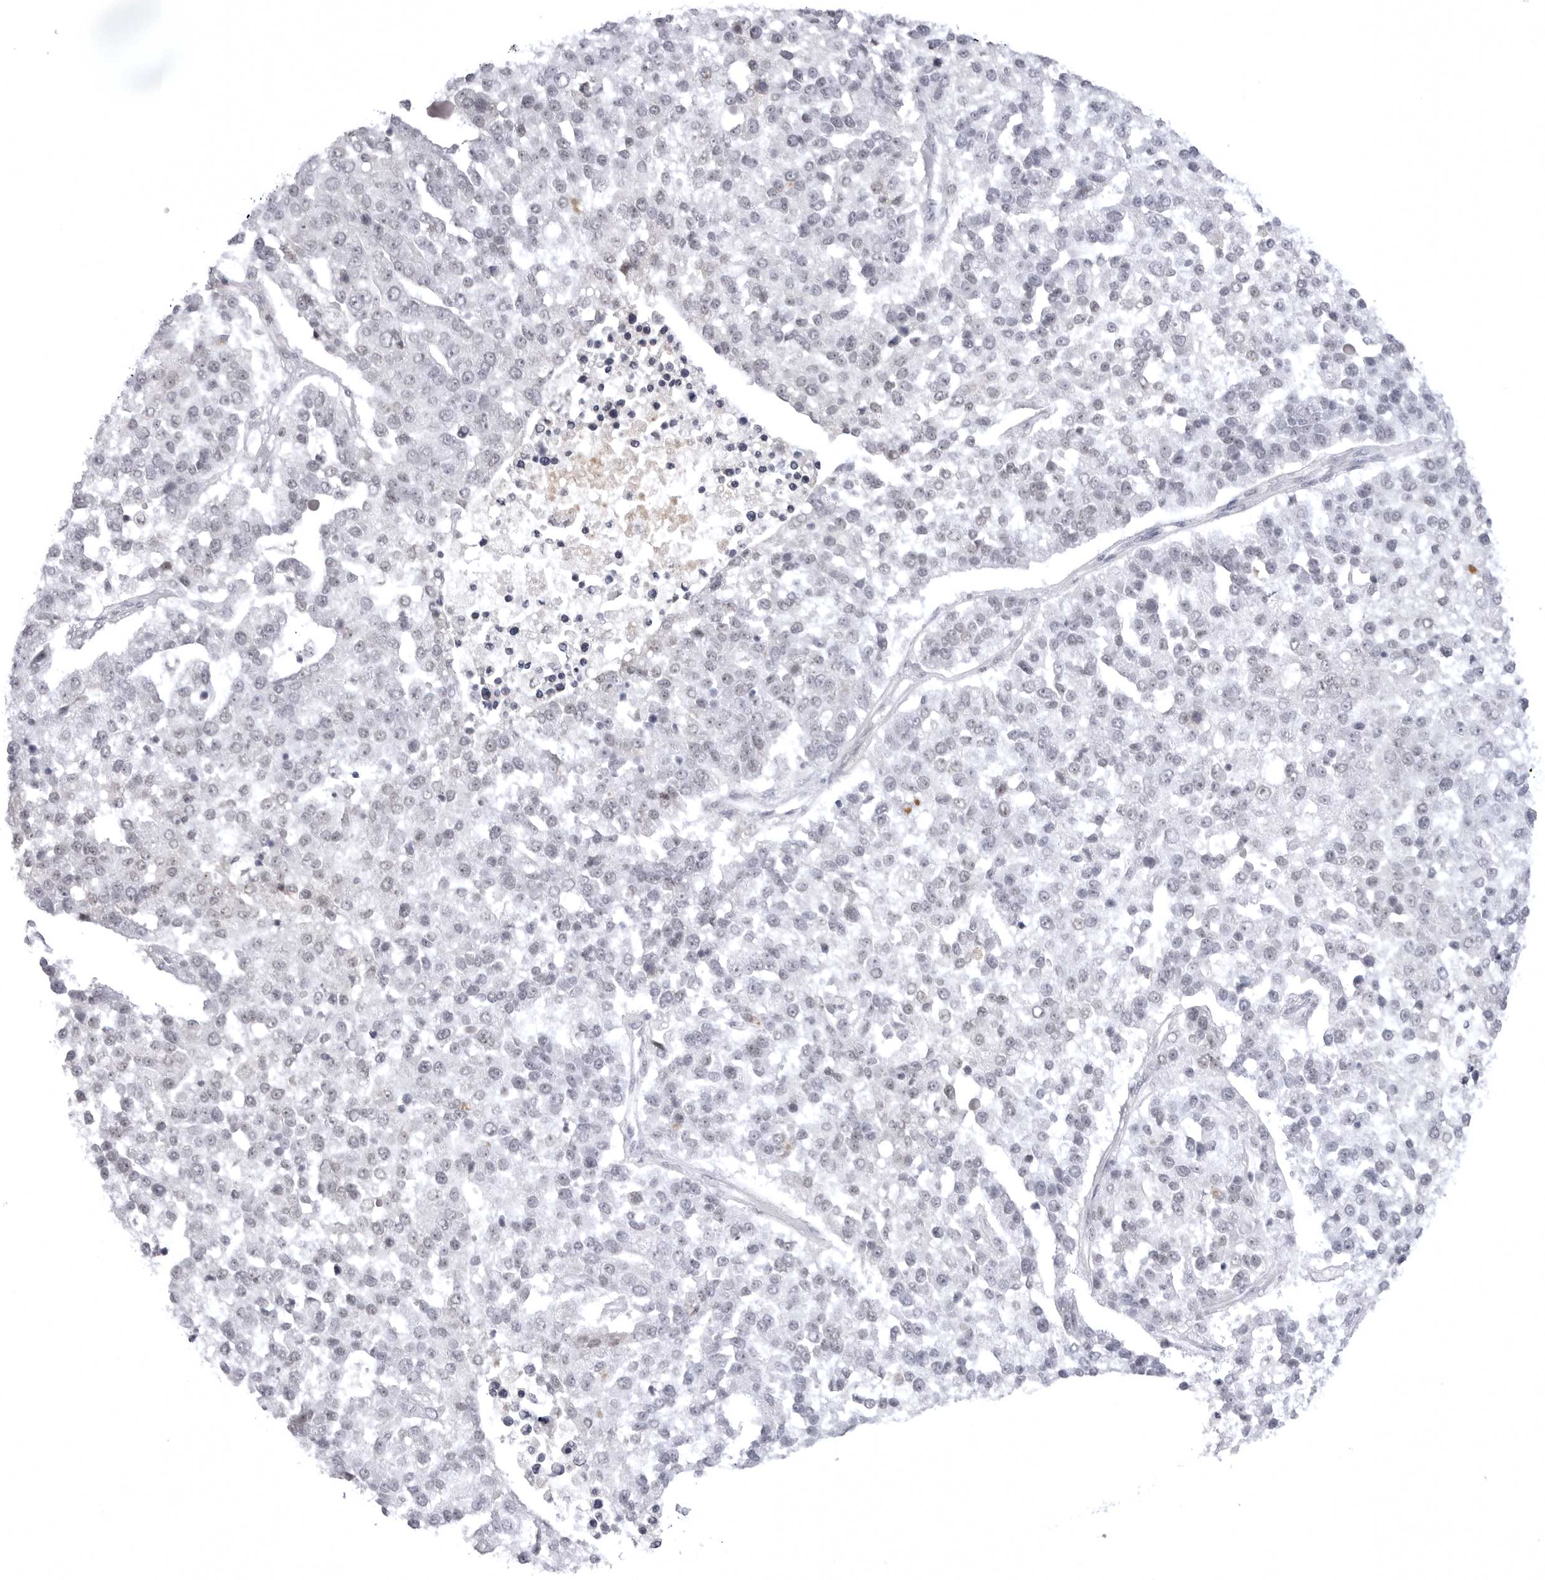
{"staining": {"intensity": "negative", "quantity": "none", "location": "none"}, "tissue": "pancreatic cancer", "cell_type": "Tumor cells", "image_type": "cancer", "snomed": [{"axis": "morphology", "description": "Adenocarcinoma, NOS"}, {"axis": "topography", "description": "Pancreas"}], "caption": "IHC micrograph of pancreatic adenocarcinoma stained for a protein (brown), which displays no expression in tumor cells.", "gene": "PTK2B", "patient": {"sex": "female", "age": 61}}